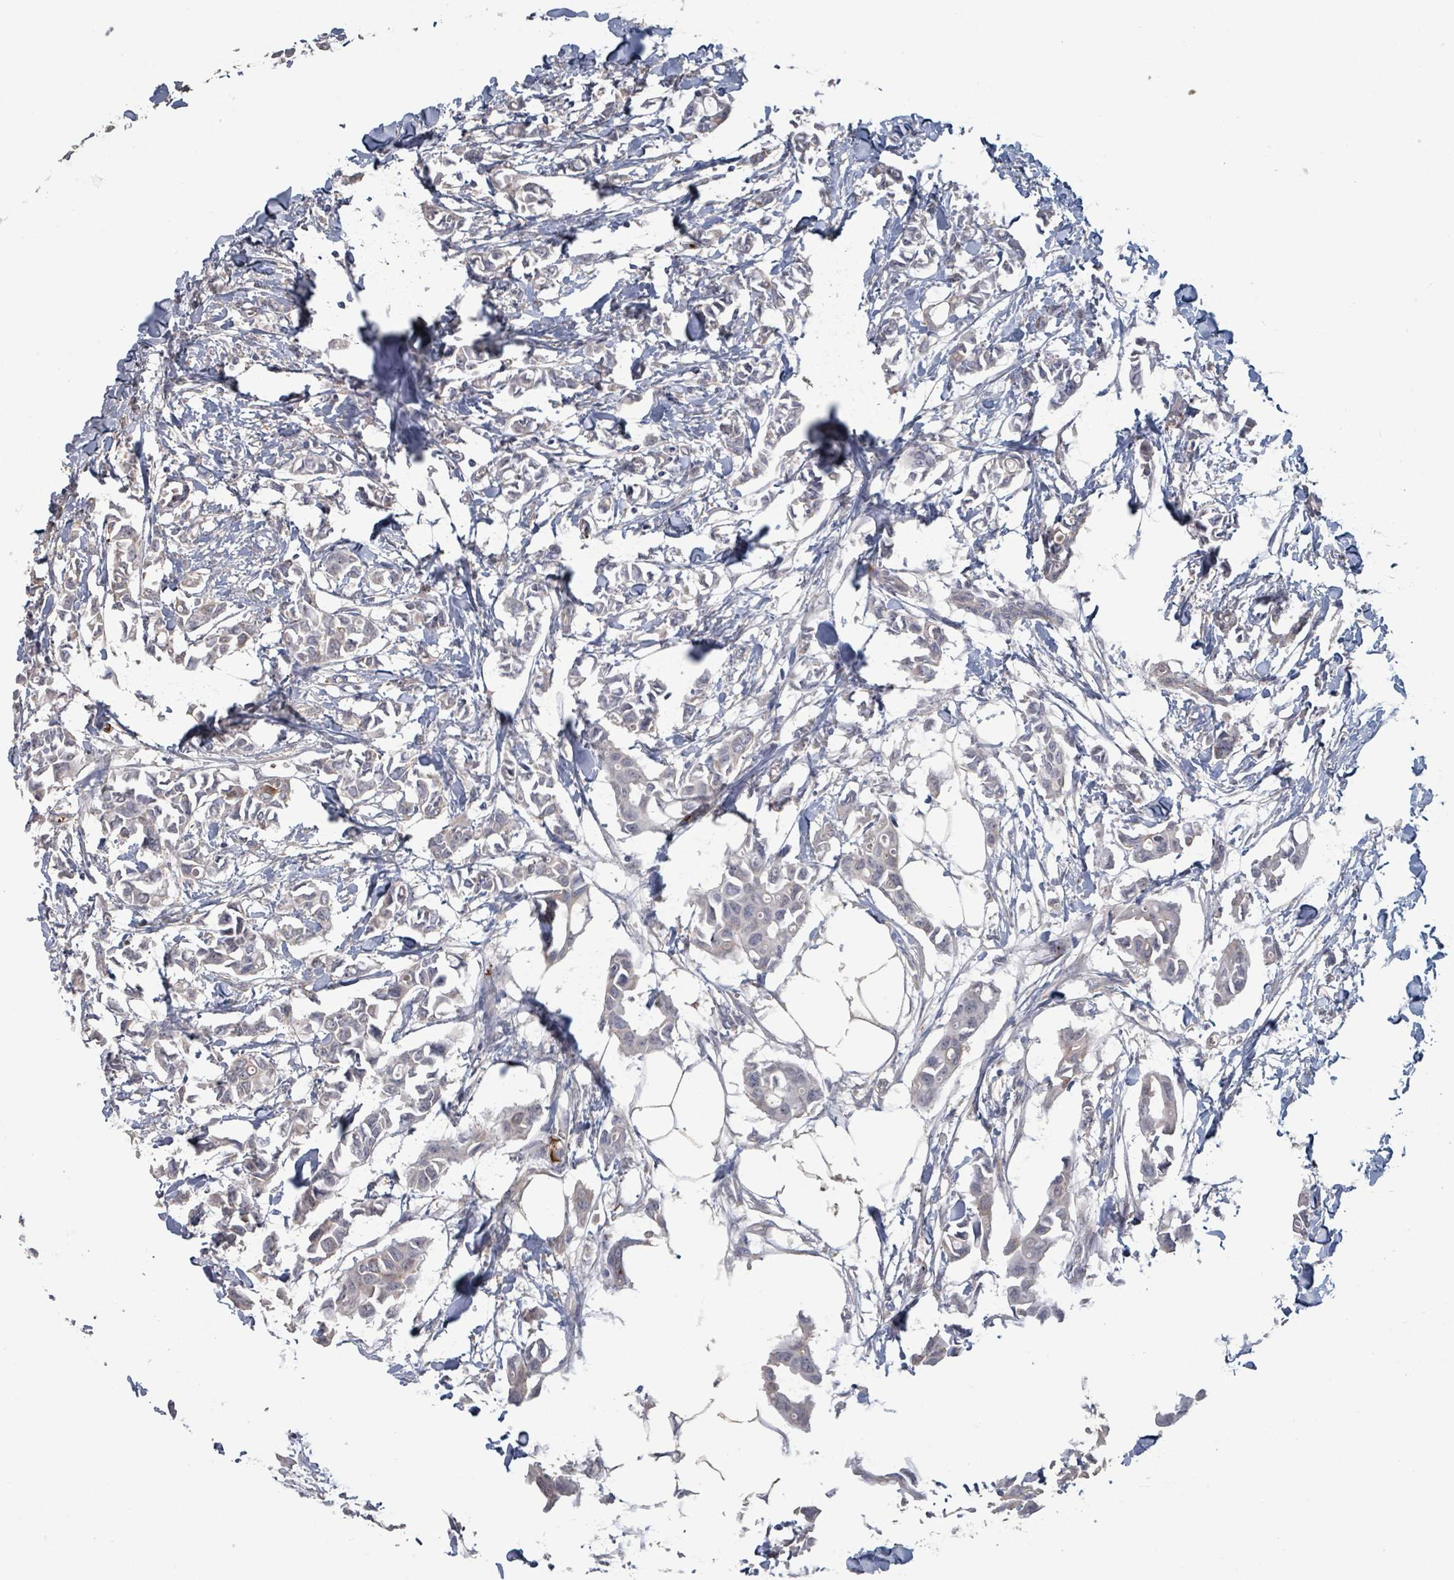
{"staining": {"intensity": "negative", "quantity": "none", "location": "none"}, "tissue": "breast cancer", "cell_type": "Tumor cells", "image_type": "cancer", "snomed": [{"axis": "morphology", "description": "Duct carcinoma"}, {"axis": "topography", "description": "Breast"}], "caption": "The IHC micrograph has no significant staining in tumor cells of breast cancer tissue.", "gene": "PLAUR", "patient": {"sex": "female", "age": 41}}